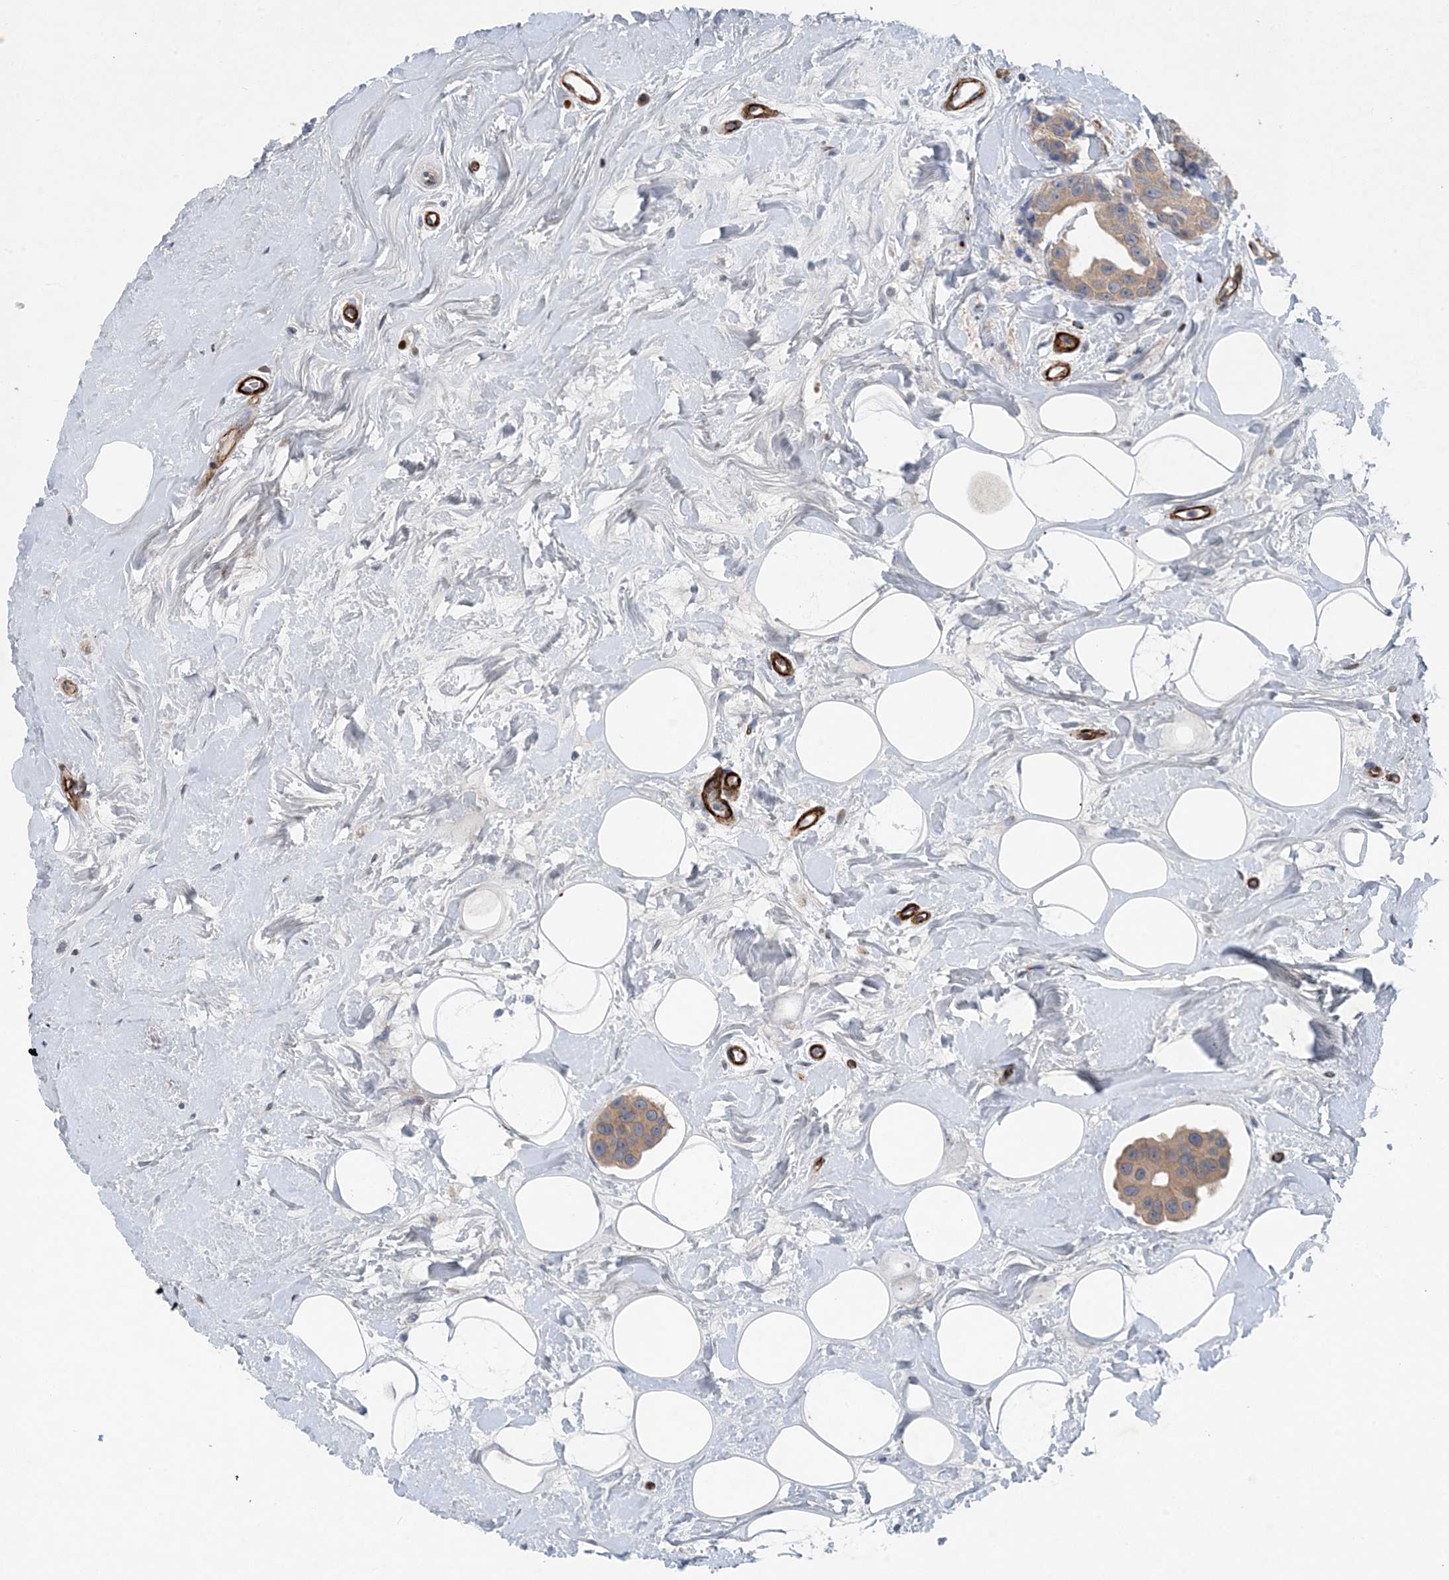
{"staining": {"intensity": "weak", "quantity": ">75%", "location": "cytoplasmic/membranous"}, "tissue": "breast cancer", "cell_type": "Tumor cells", "image_type": "cancer", "snomed": [{"axis": "morphology", "description": "Normal tissue, NOS"}, {"axis": "morphology", "description": "Duct carcinoma"}, {"axis": "topography", "description": "Breast"}], "caption": "Human breast cancer (infiltrating ductal carcinoma) stained with a protein marker demonstrates weak staining in tumor cells.", "gene": "HIKESHI", "patient": {"sex": "female", "age": 39}}